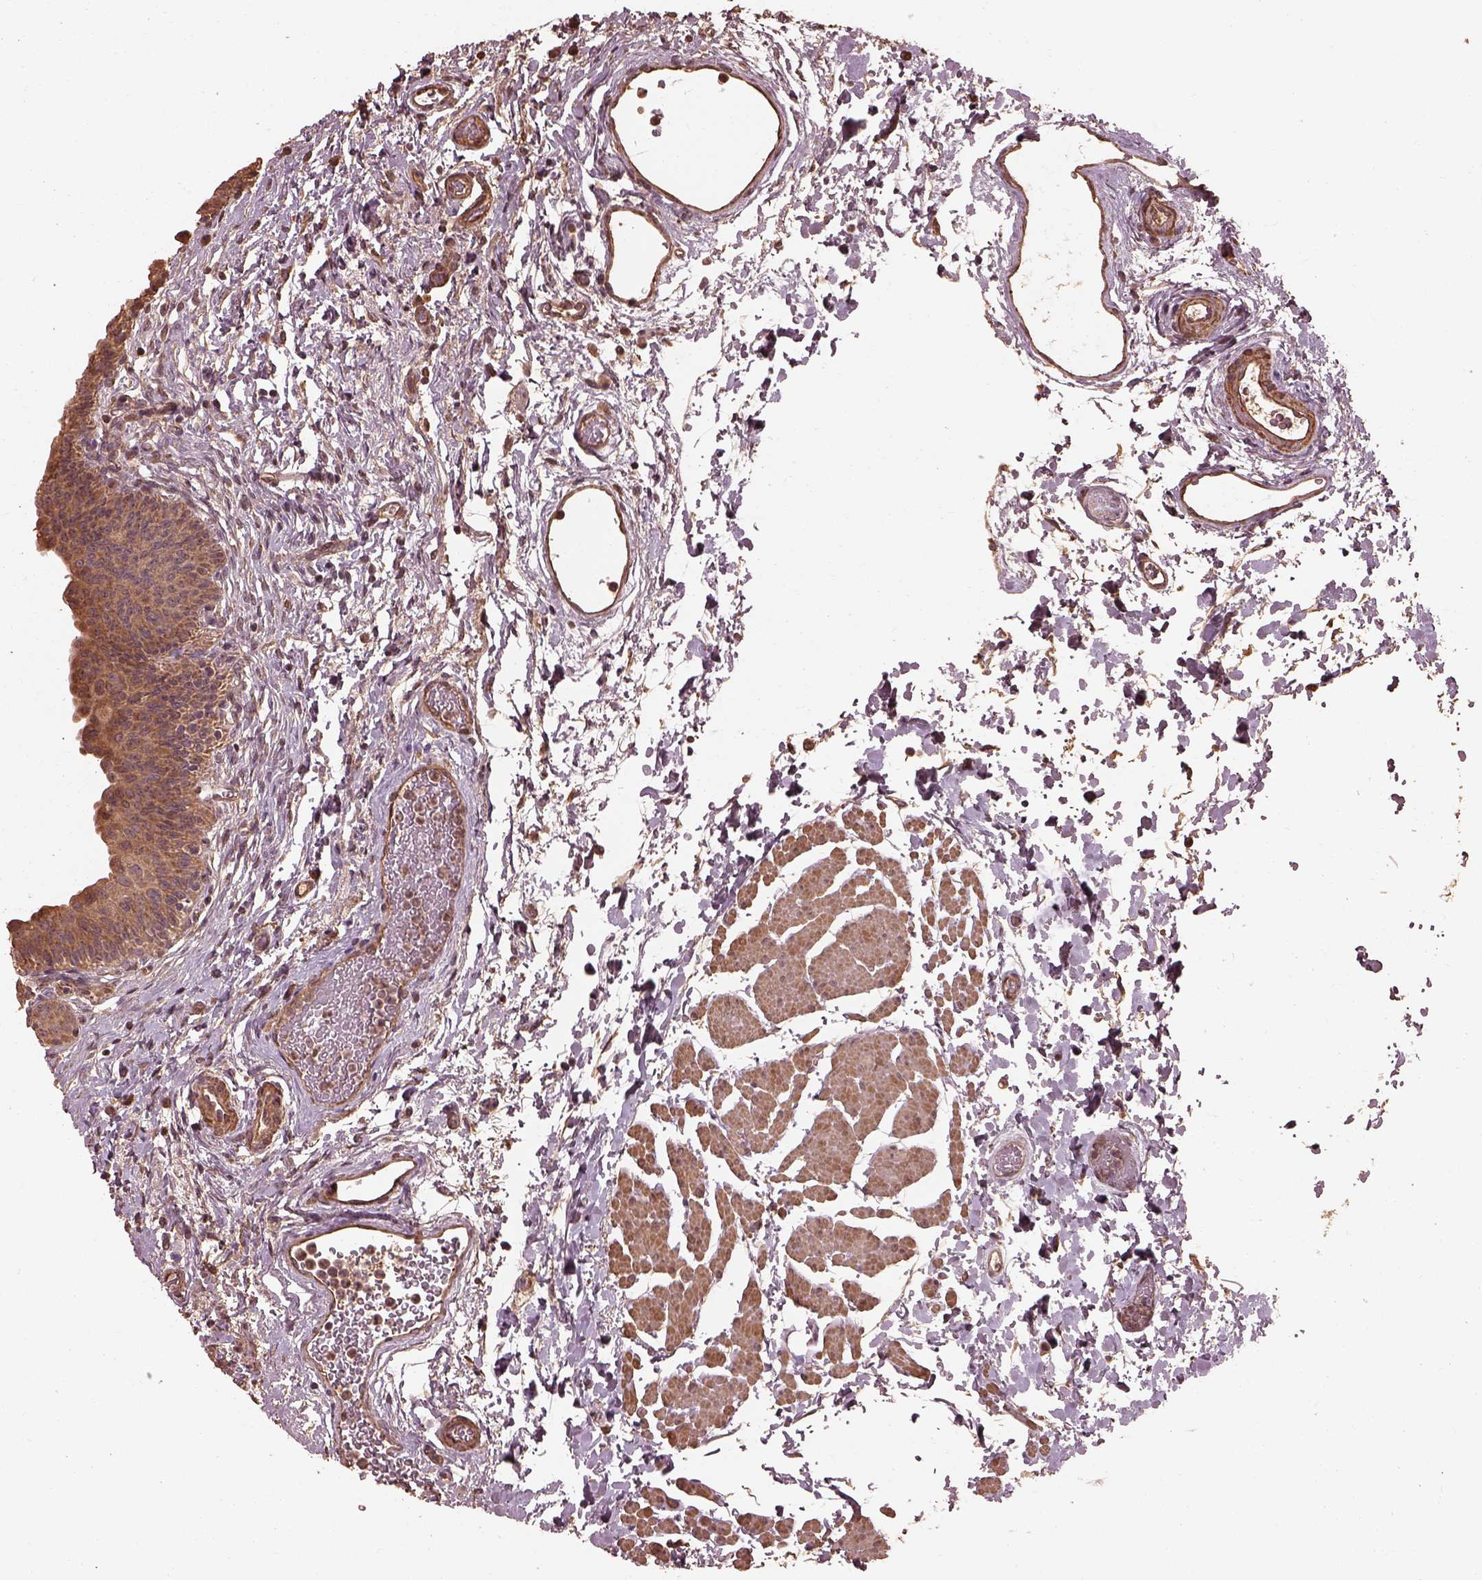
{"staining": {"intensity": "strong", "quantity": ">75%", "location": "cytoplasmic/membranous"}, "tissue": "urinary bladder", "cell_type": "Urothelial cells", "image_type": "normal", "snomed": [{"axis": "morphology", "description": "Normal tissue, NOS"}, {"axis": "topography", "description": "Urinary bladder"}], "caption": "Immunohistochemistry micrograph of unremarkable urinary bladder stained for a protein (brown), which exhibits high levels of strong cytoplasmic/membranous positivity in about >75% of urothelial cells.", "gene": "METTL4", "patient": {"sex": "male", "age": 56}}